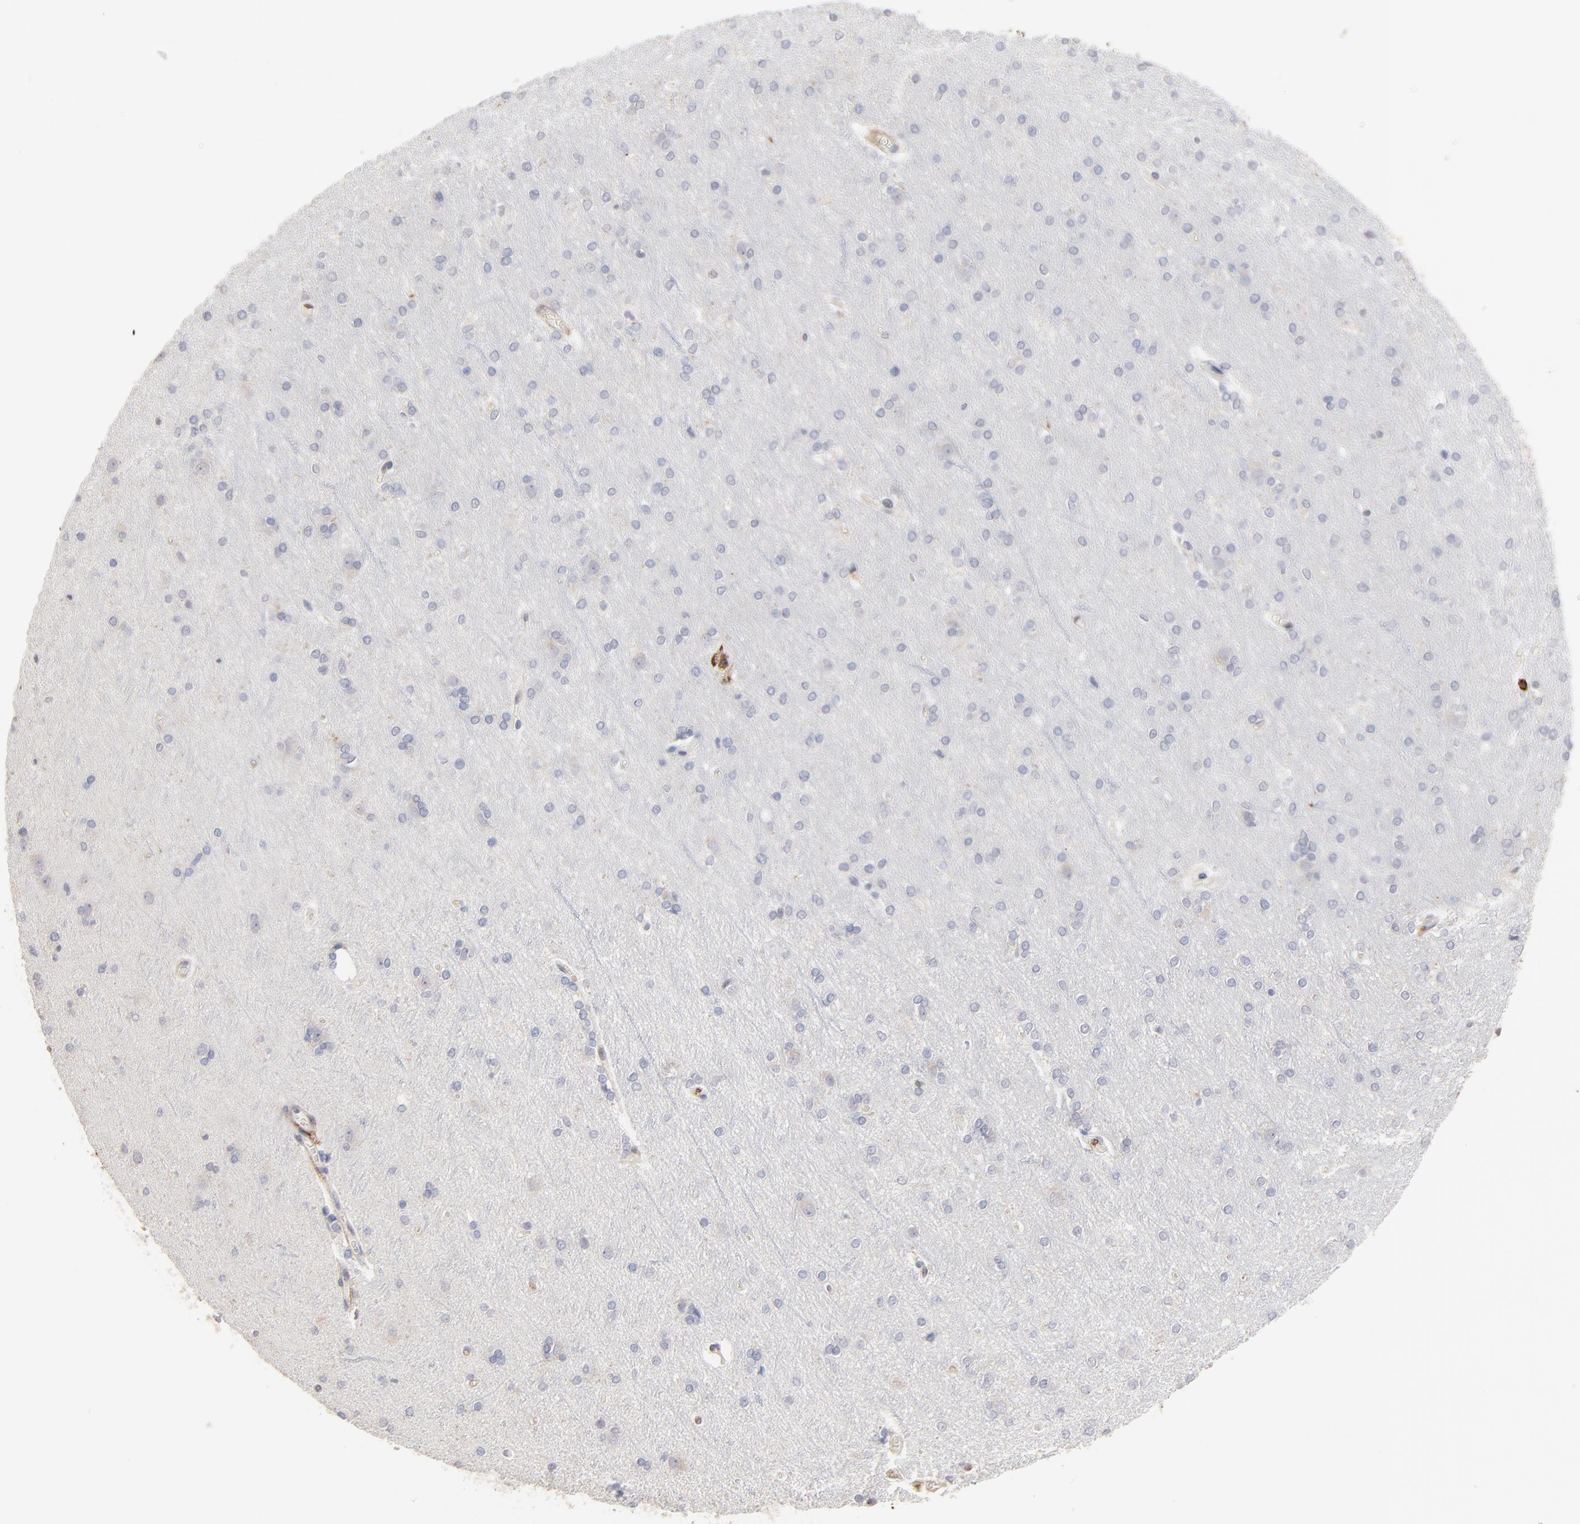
{"staining": {"intensity": "negative", "quantity": "none", "location": "none"}, "tissue": "cerebral cortex", "cell_type": "Endothelial cells", "image_type": "normal", "snomed": [{"axis": "morphology", "description": "Normal tissue, NOS"}, {"axis": "topography", "description": "Cerebral cortex"}], "caption": "The histopathology image reveals no staining of endothelial cells in normal cerebral cortex.", "gene": "SLC6A14", "patient": {"sex": "female", "age": 54}}